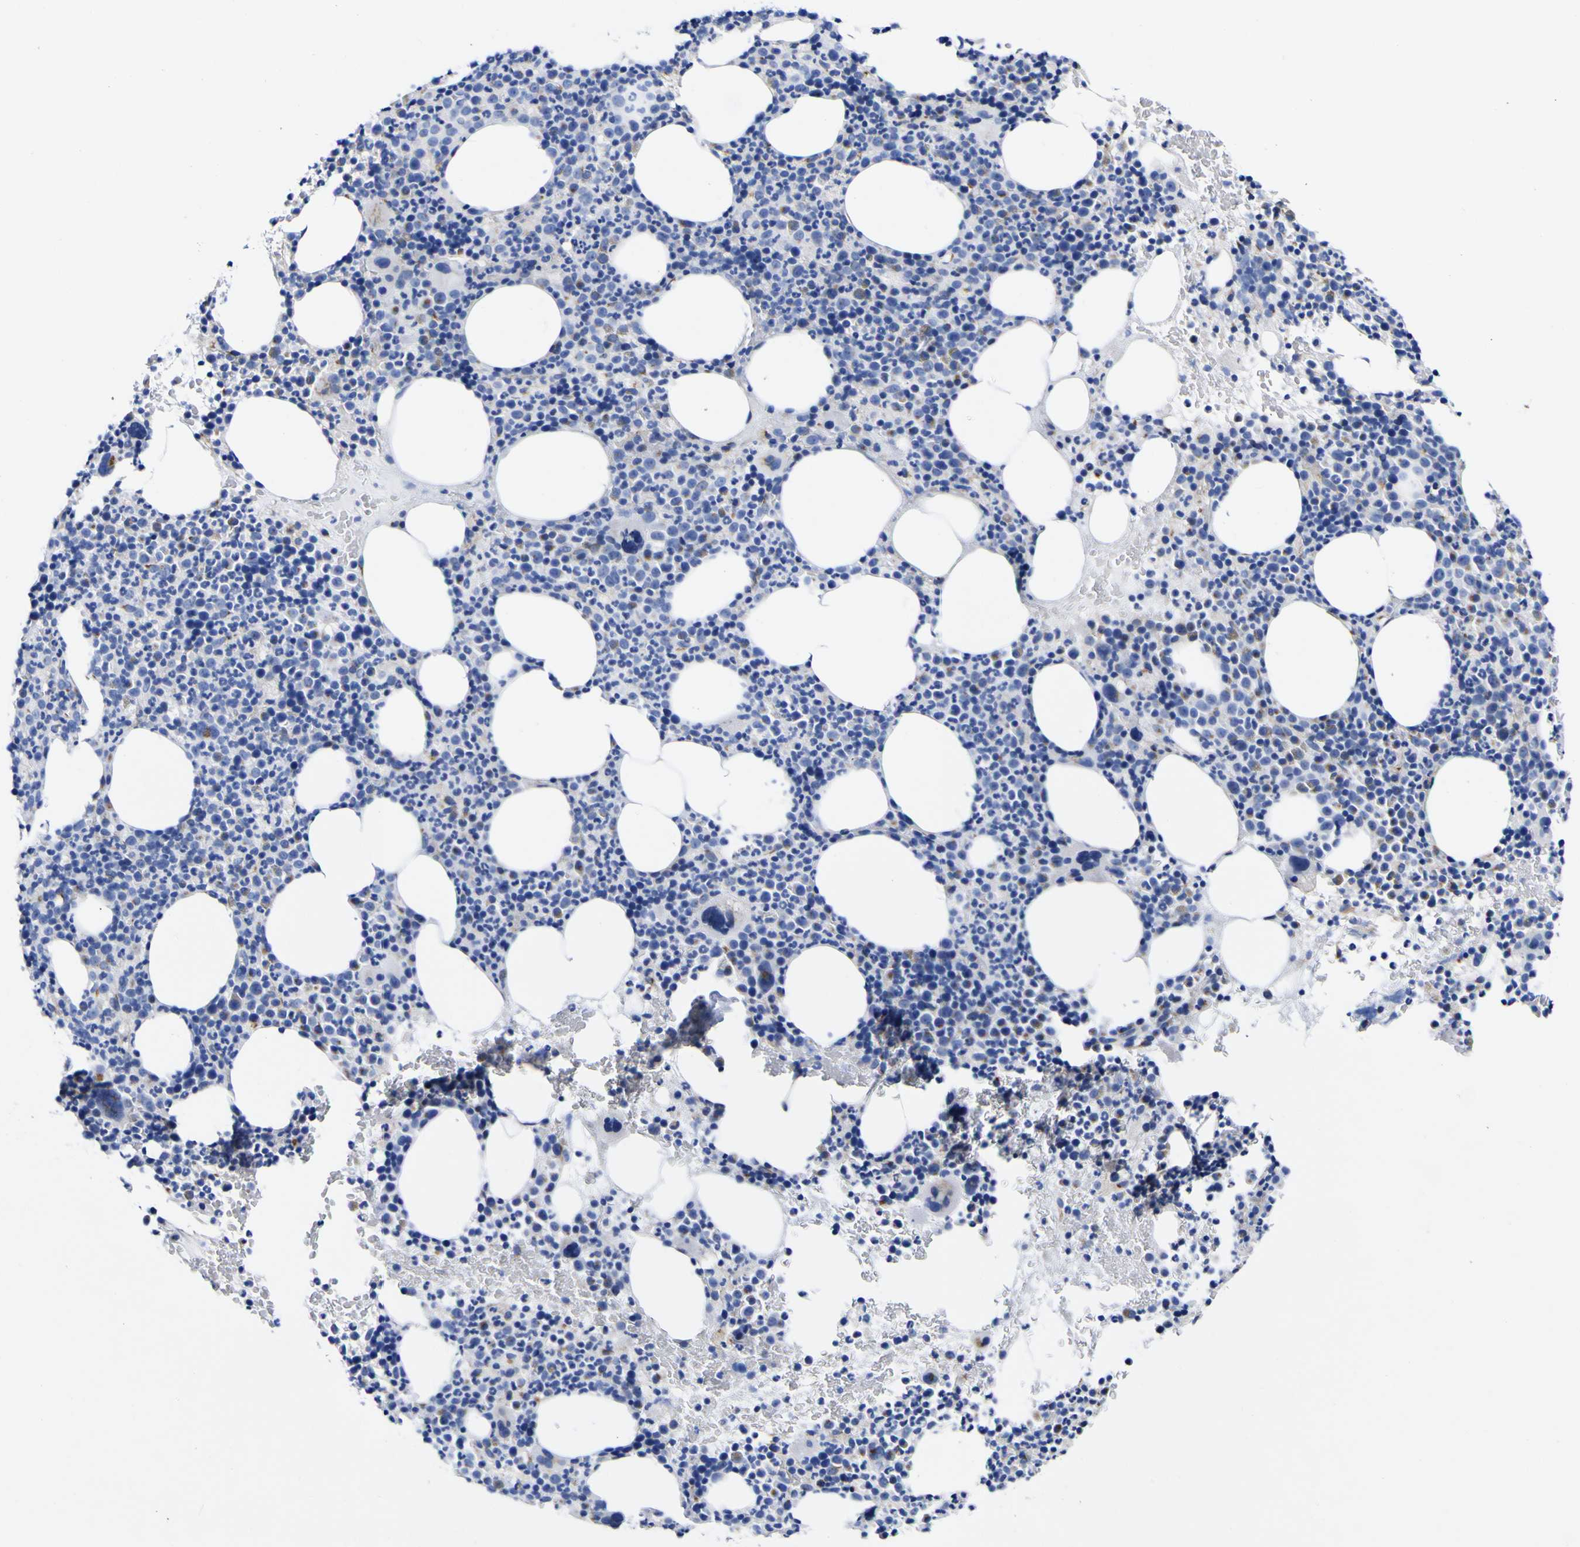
{"staining": {"intensity": "negative", "quantity": "none", "location": "none"}, "tissue": "bone marrow", "cell_type": "Hematopoietic cells", "image_type": "normal", "snomed": [{"axis": "morphology", "description": "Normal tissue, NOS"}, {"axis": "morphology", "description": "Inflammation, NOS"}, {"axis": "topography", "description": "Bone marrow"}], "caption": "A high-resolution photomicrograph shows IHC staining of normal bone marrow, which shows no significant expression in hematopoietic cells.", "gene": "GOLM1", "patient": {"sex": "male", "age": 73}}